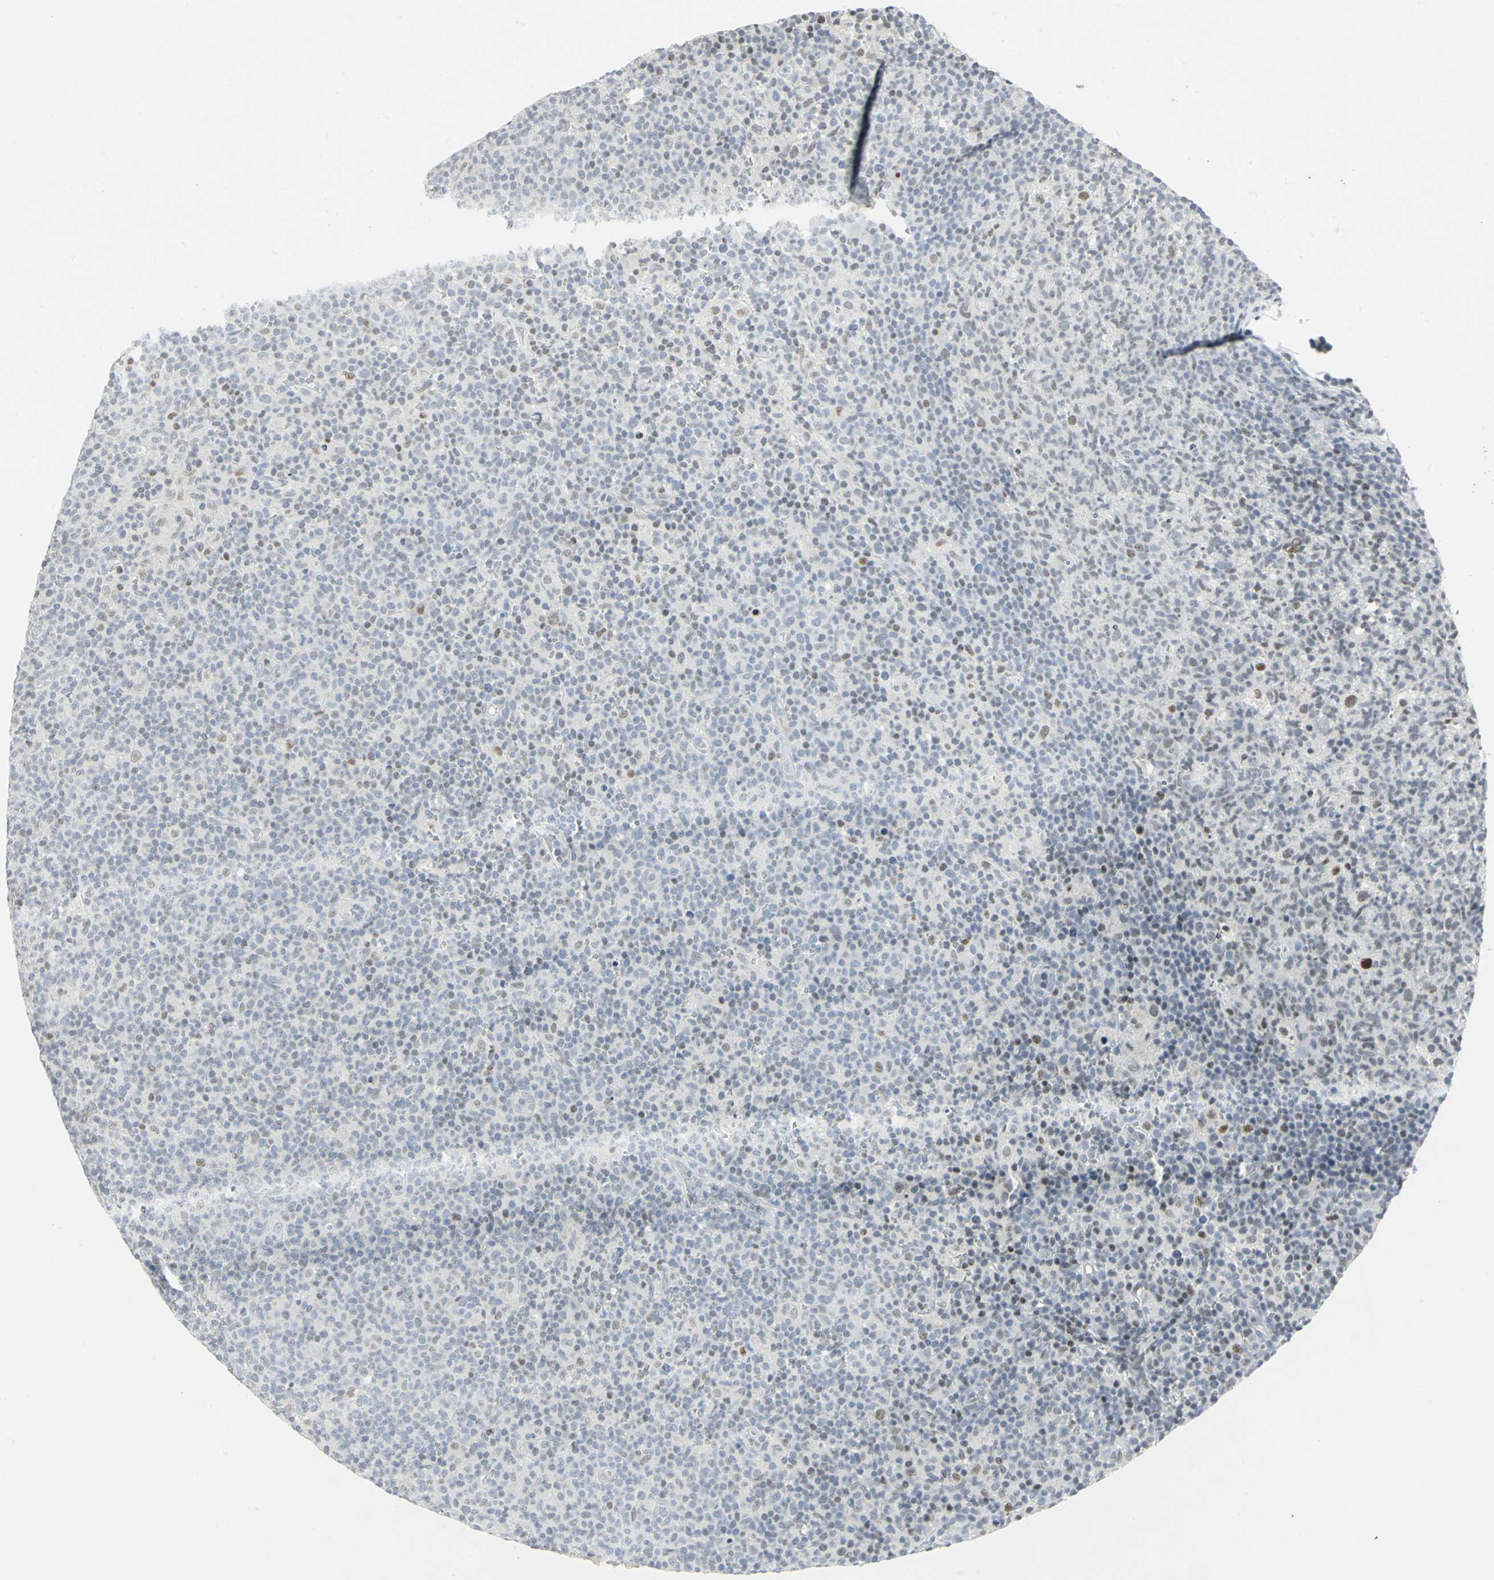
{"staining": {"intensity": "moderate", "quantity": "25%-75%", "location": "nuclear"}, "tissue": "lymph node", "cell_type": "Germinal center cells", "image_type": "normal", "snomed": [{"axis": "morphology", "description": "Normal tissue, NOS"}, {"axis": "morphology", "description": "Inflammation, NOS"}, {"axis": "topography", "description": "Lymph node"}], "caption": "Immunohistochemistry staining of benign lymph node, which displays medium levels of moderate nuclear expression in about 25%-75% of germinal center cells indicating moderate nuclear protein staining. The staining was performed using DAB (brown) for protein detection and nuclei were counterstained in hematoxylin (blue).", "gene": "RPA1", "patient": {"sex": "male", "age": 55}}